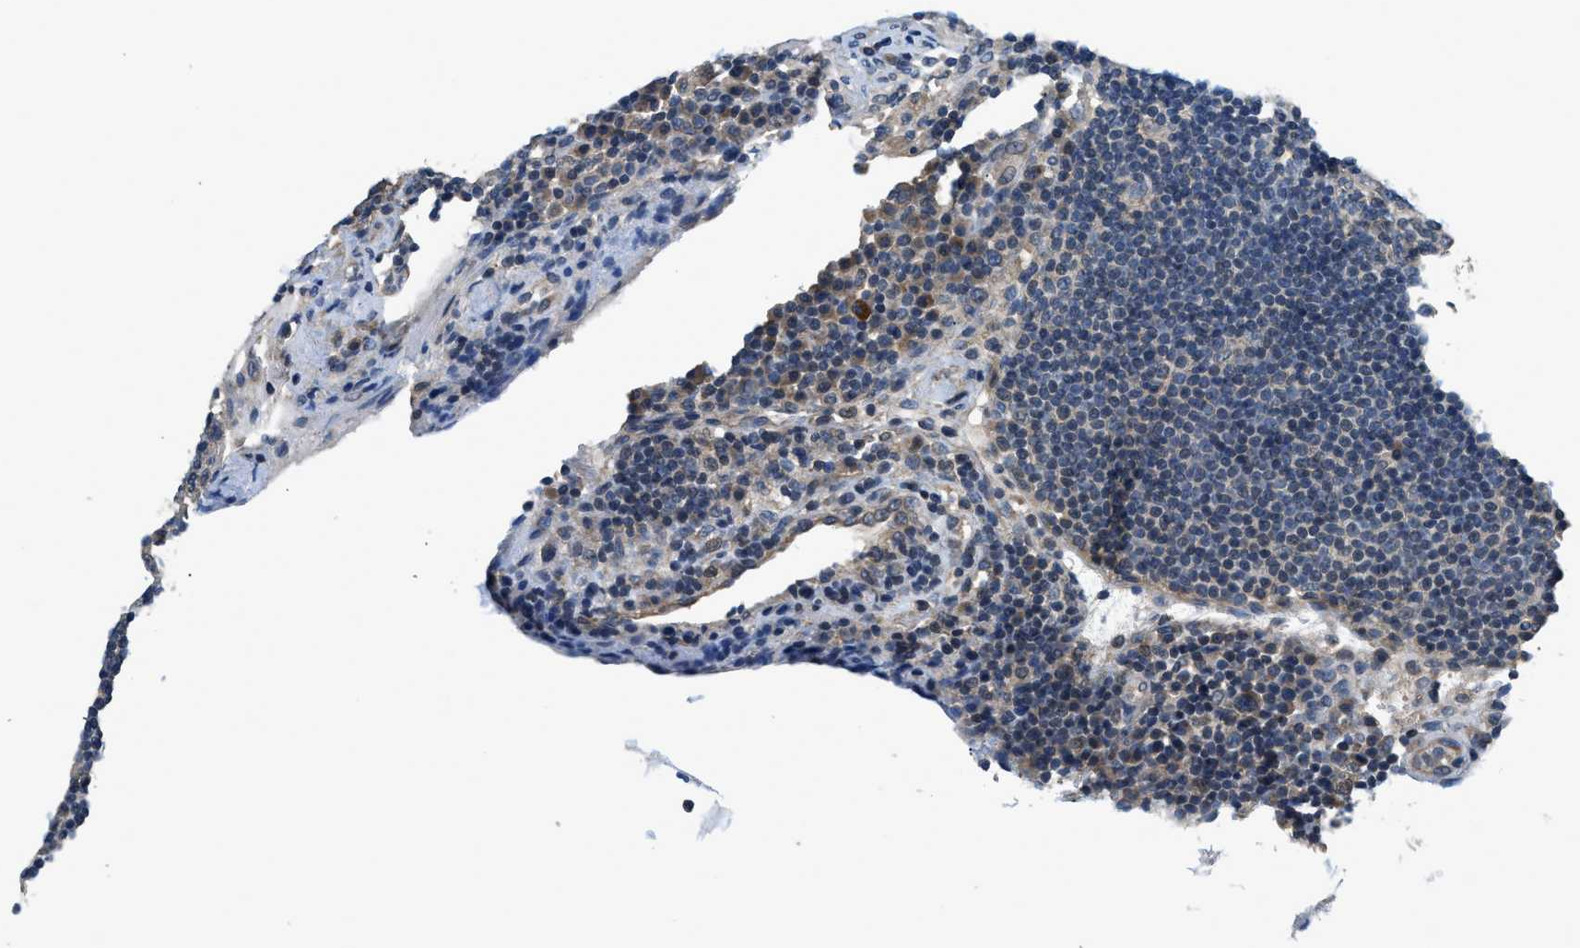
{"staining": {"intensity": "negative", "quantity": "none", "location": "none"}, "tissue": "lymph node", "cell_type": "Non-germinal center cells", "image_type": "normal", "snomed": [{"axis": "morphology", "description": "Normal tissue, NOS"}, {"axis": "topography", "description": "Lymph node"}], "caption": "Human lymph node stained for a protein using IHC exhibits no staining in non-germinal center cells.", "gene": "SSH2", "patient": {"sex": "female", "age": 53}}